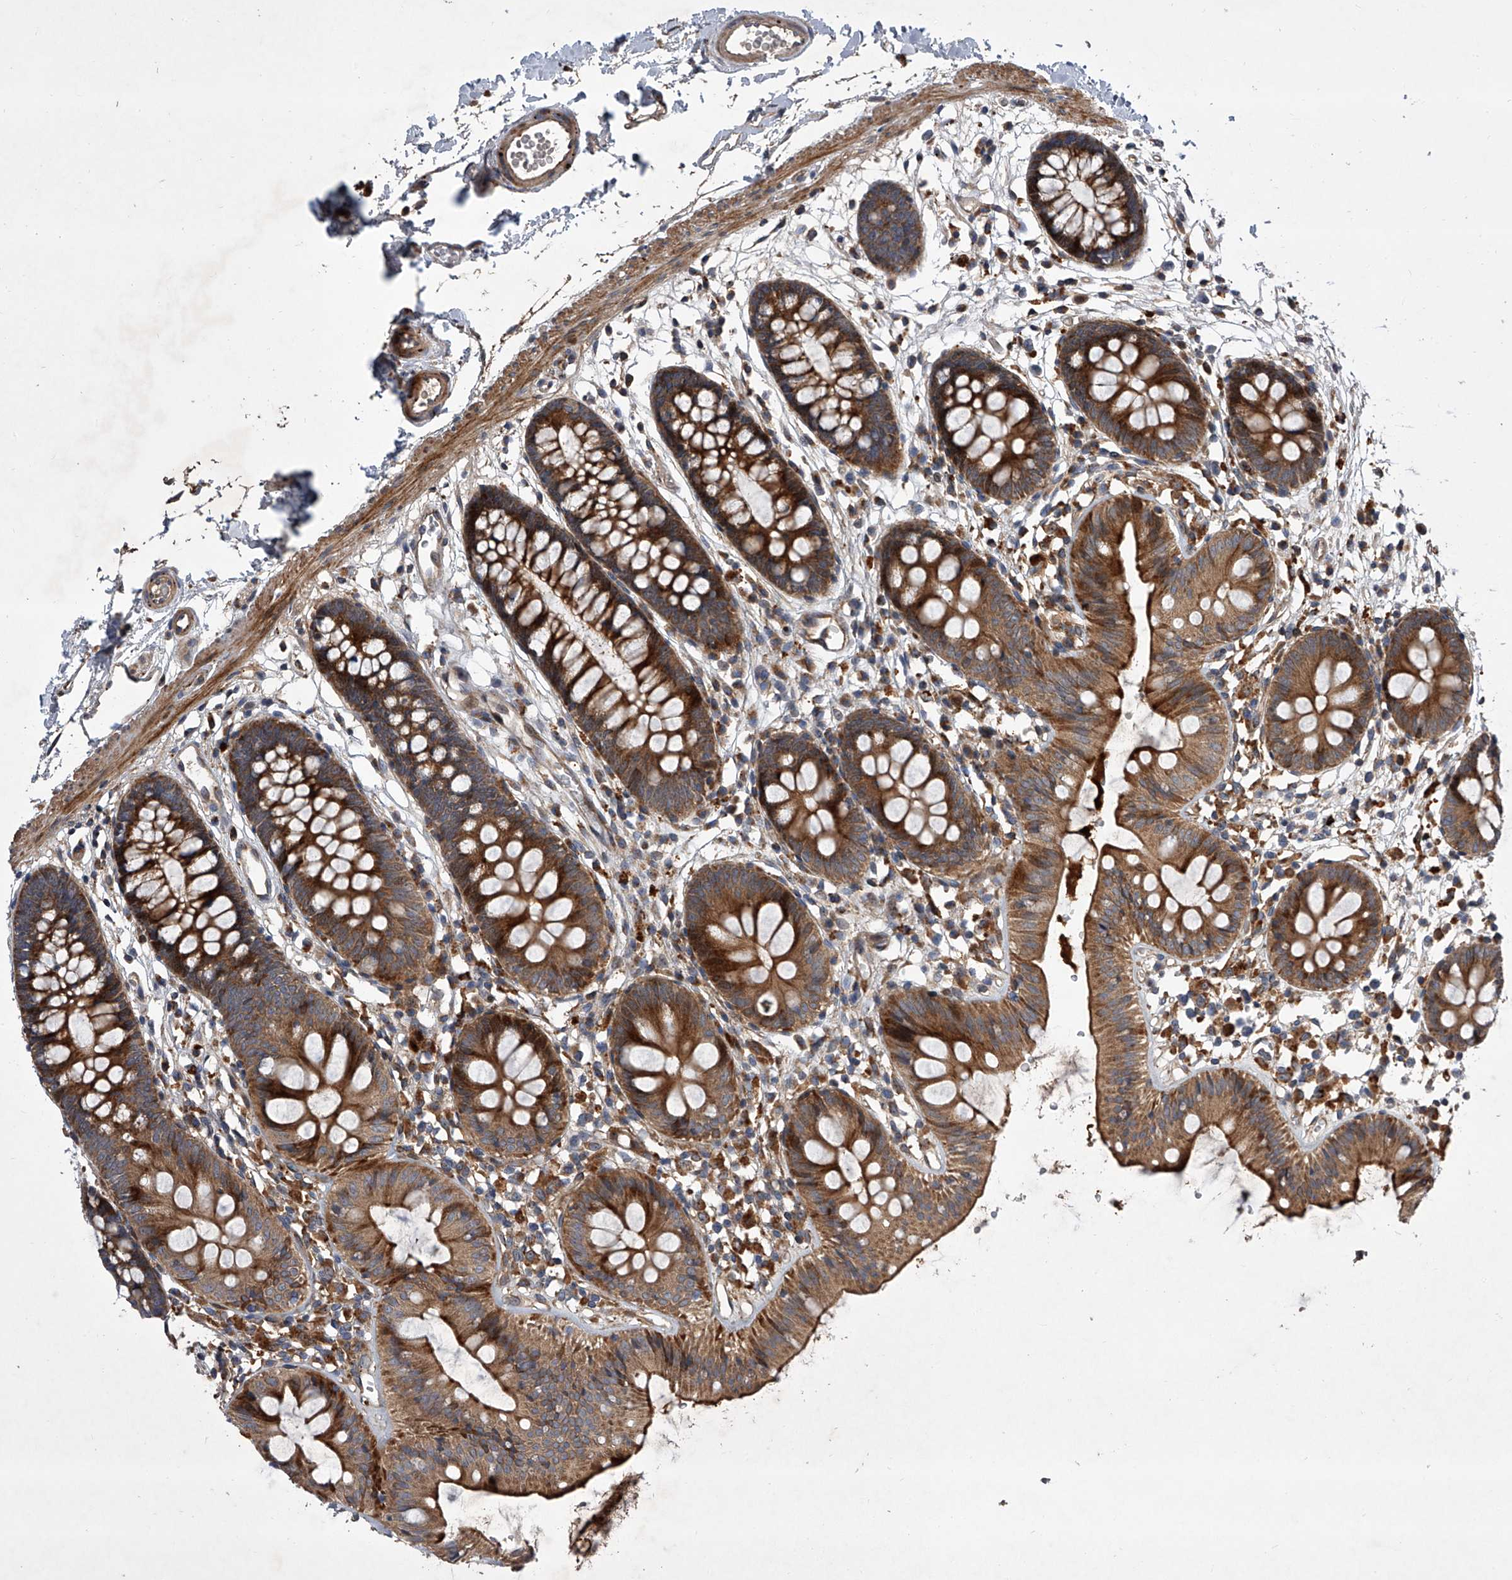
{"staining": {"intensity": "moderate", "quantity": ">75%", "location": "cytoplasmic/membranous"}, "tissue": "colon", "cell_type": "Endothelial cells", "image_type": "normal", "snomed": [{"axis": "morphology", "description": "Normal tissue, NOS"}, {"axis": "topography", "description": "Colon"}], "caption": "Benign colon demonstrates moderate cytoplasmic/membranous expression in approximately >75% of endothelial cells (Stains: DAB in brown, nuclei in blue, Microscopy: brightfield microscopy at high magnification)..", "gene": "USP47", "patient": {"sex": "male", "age": 56}}